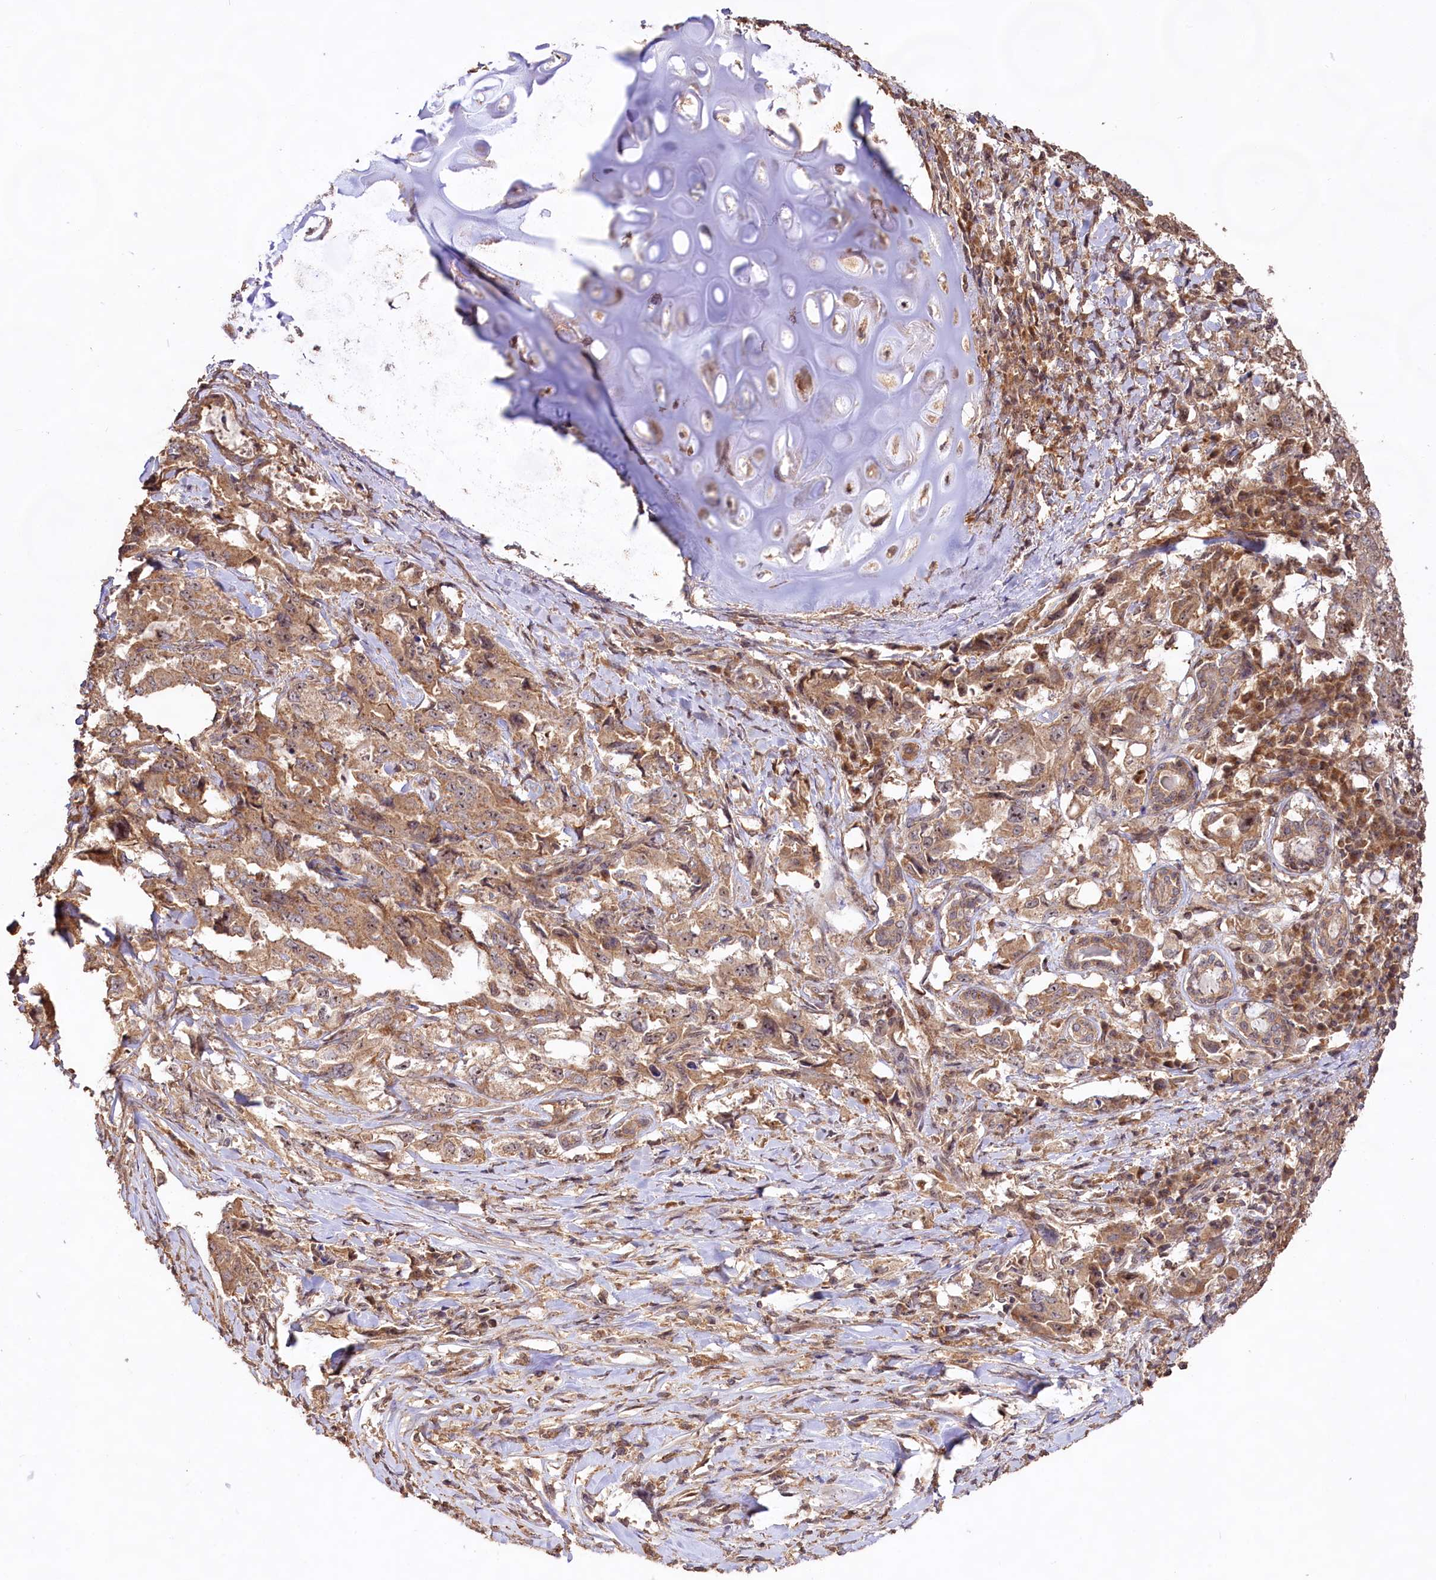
{"staining": {"intensity": "moderate", "quantity": ">75%", "location": "cytoplasmic/membranous,nuclear"}, "tissue": "lung cancer", "cell_type": "Tumor cells", "image_type": "cancer", "snomed": [{"axis": "morphology", "description": "Adenocarcinoma, NOS"}, {"axis": "topography", "description": "Lung"}], "caption": "The immunohistochemical stain highlights moderate cytoplasmic/membranous and nuclear positivity in tumor cells of lung cancer (adenocarcinoma) tissue. Immunohistochemistry stains the protein in brown and the nuclei are stained blue.", "gene": "RRP8", "patient": {"sex": "female", "age": 51}}